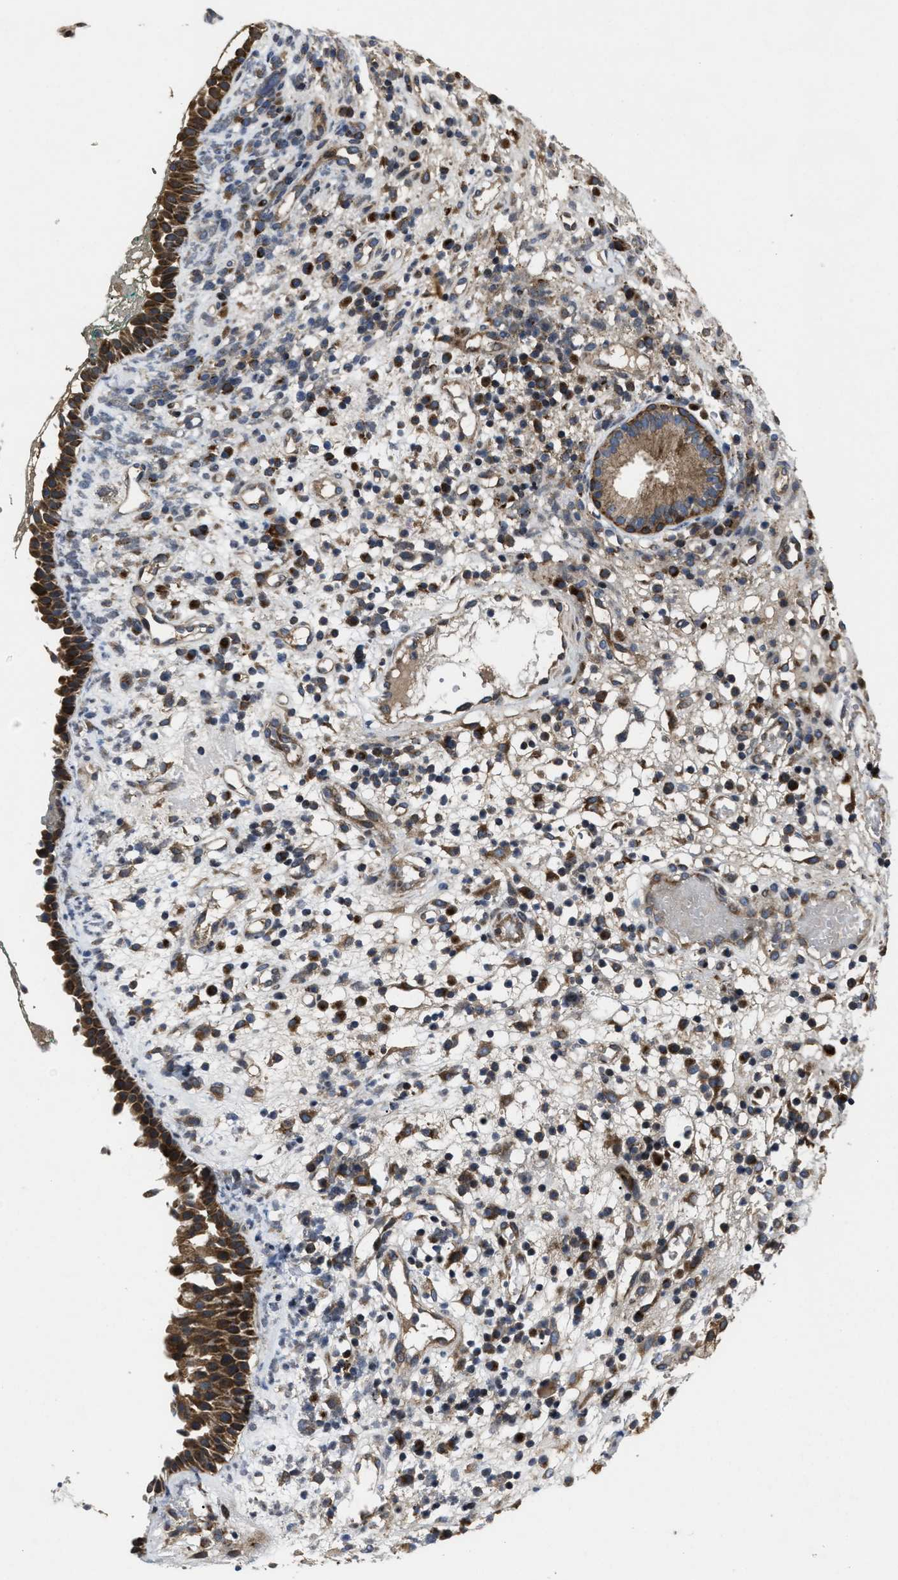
{"staining": {"intensity": "moderate", "quantity": ">75%", "location": "cytoplasmic/membranous"}, "tissue": "nasopharynx", "cell_type": "Respiratory epithelial cells", "image_type": "normal", "snomed": [{"axis": "morphology", "description": "Normal tissue, NOS"}, {"axis": "morphology", "description": "Basal cell carcinoma"}, {"axis": "topography", "description": "Cartilage tissue"}, {"axis": "topography", "description": "Nasopharynx"}, {"axis": "topography", "description": "Oral tissue"}], "caption": "Nasopharynx stained for a protein displays moderate cytoplasmic/membranous positivity in respiratory epithelial cells. (IHC, brightfield microscopy, high magnification).", "gene": "PASK", "patient": {"sex": "female", "age": 77}}